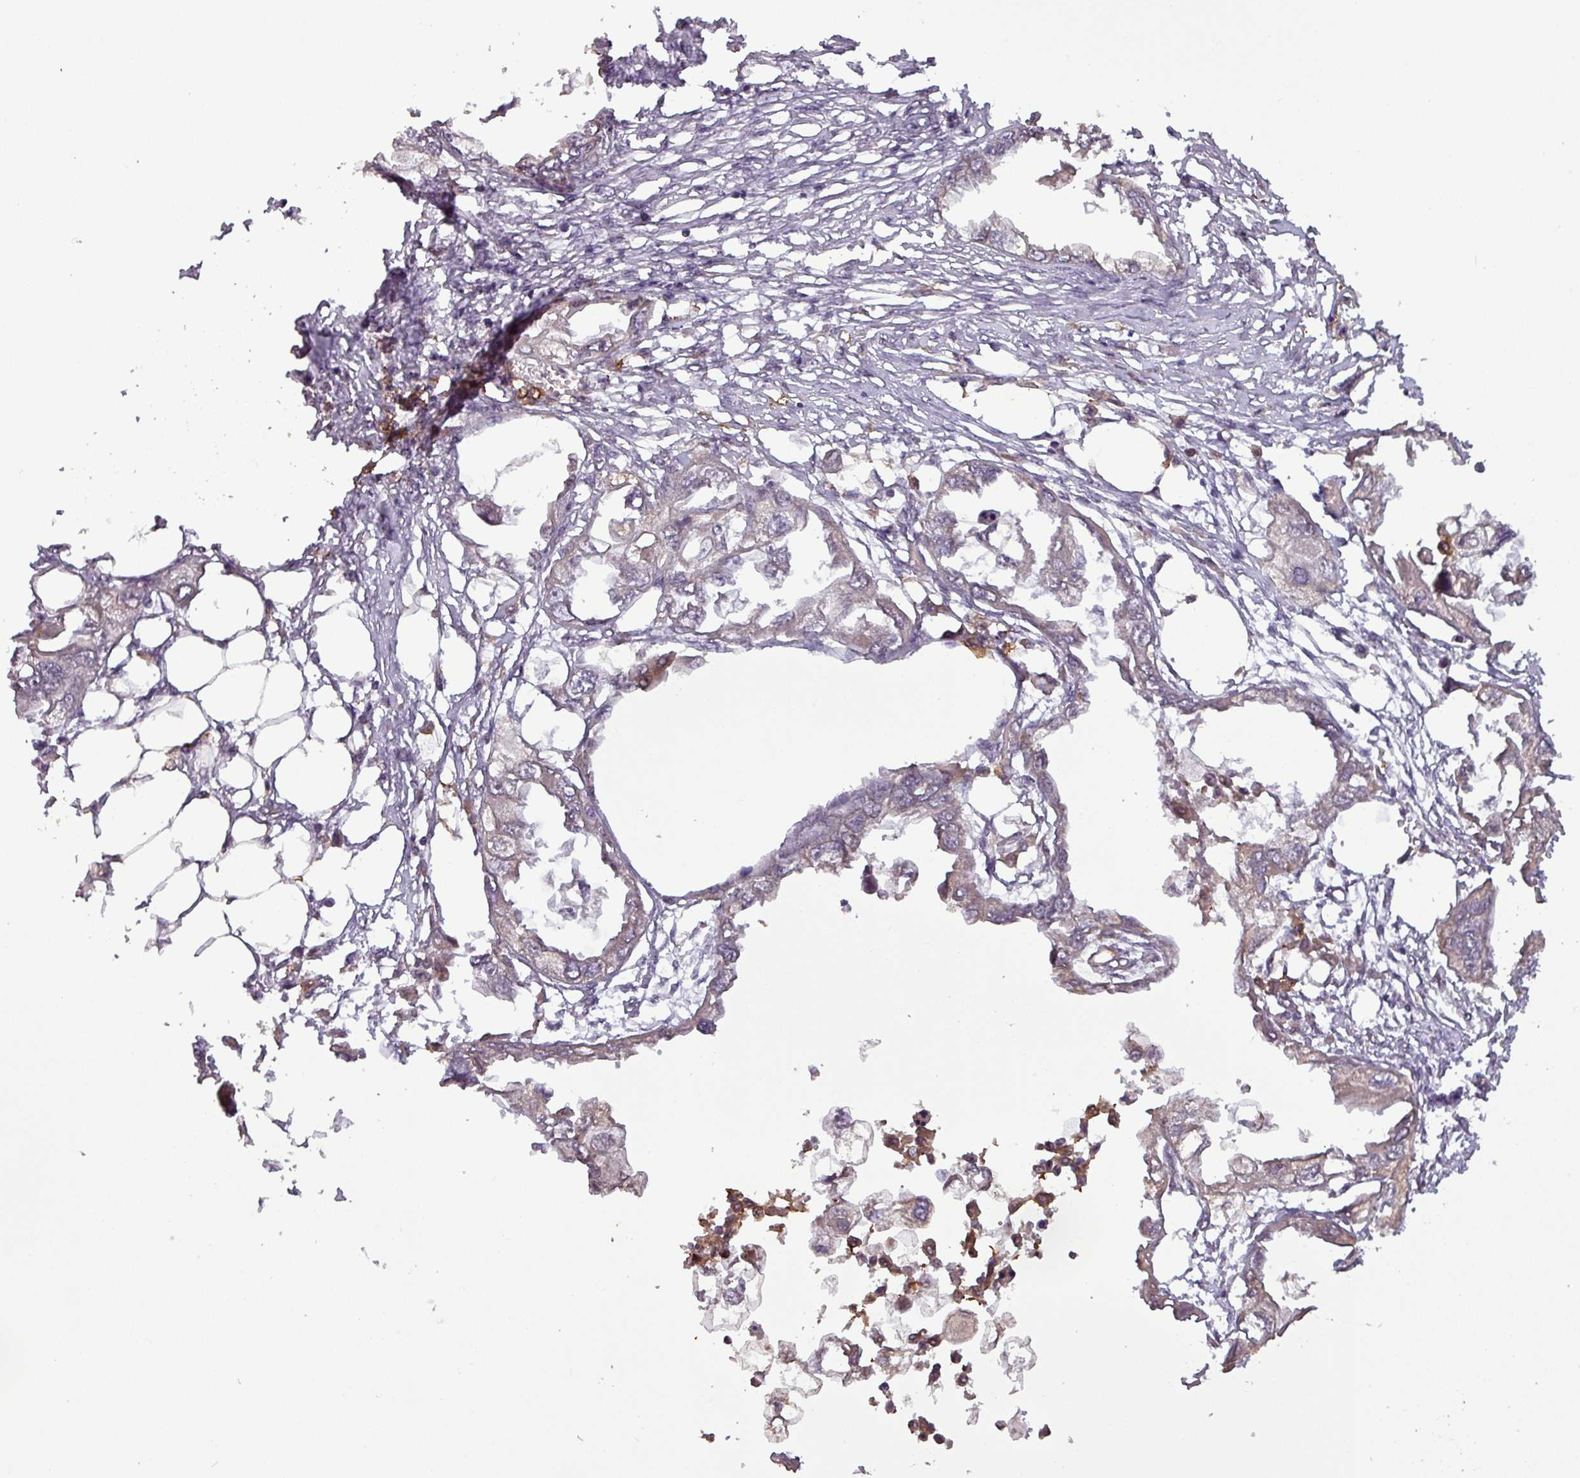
{"staining": {"intensity": "negative", "quantity": "none", "location": "none"}, "tissue": "endometrial cancer", "cell_type": "Tumor cells", "image_type": "cancer", "snomed": [{"axis": "morphology", "description": "Adenocarcinoma, NOS"}, {"axis": "morphology", "description": "Adenocarcinoma, metastatic, NOS"}, {"axis": "topography", "description": "Adipose tissue"}, {"axis": "topography", "description": "Endometrium"}], "caption": "This photomicrograph is of endometrial cancer (metastatic adenocarcinoma) stained with immunohistochemistry to label a protein in brown with the nuclei are counter-stained blue. There is no positivity in tumor cells.", "gene": "NT5C3A", "patient": {"sex": "female", "age": 67}}